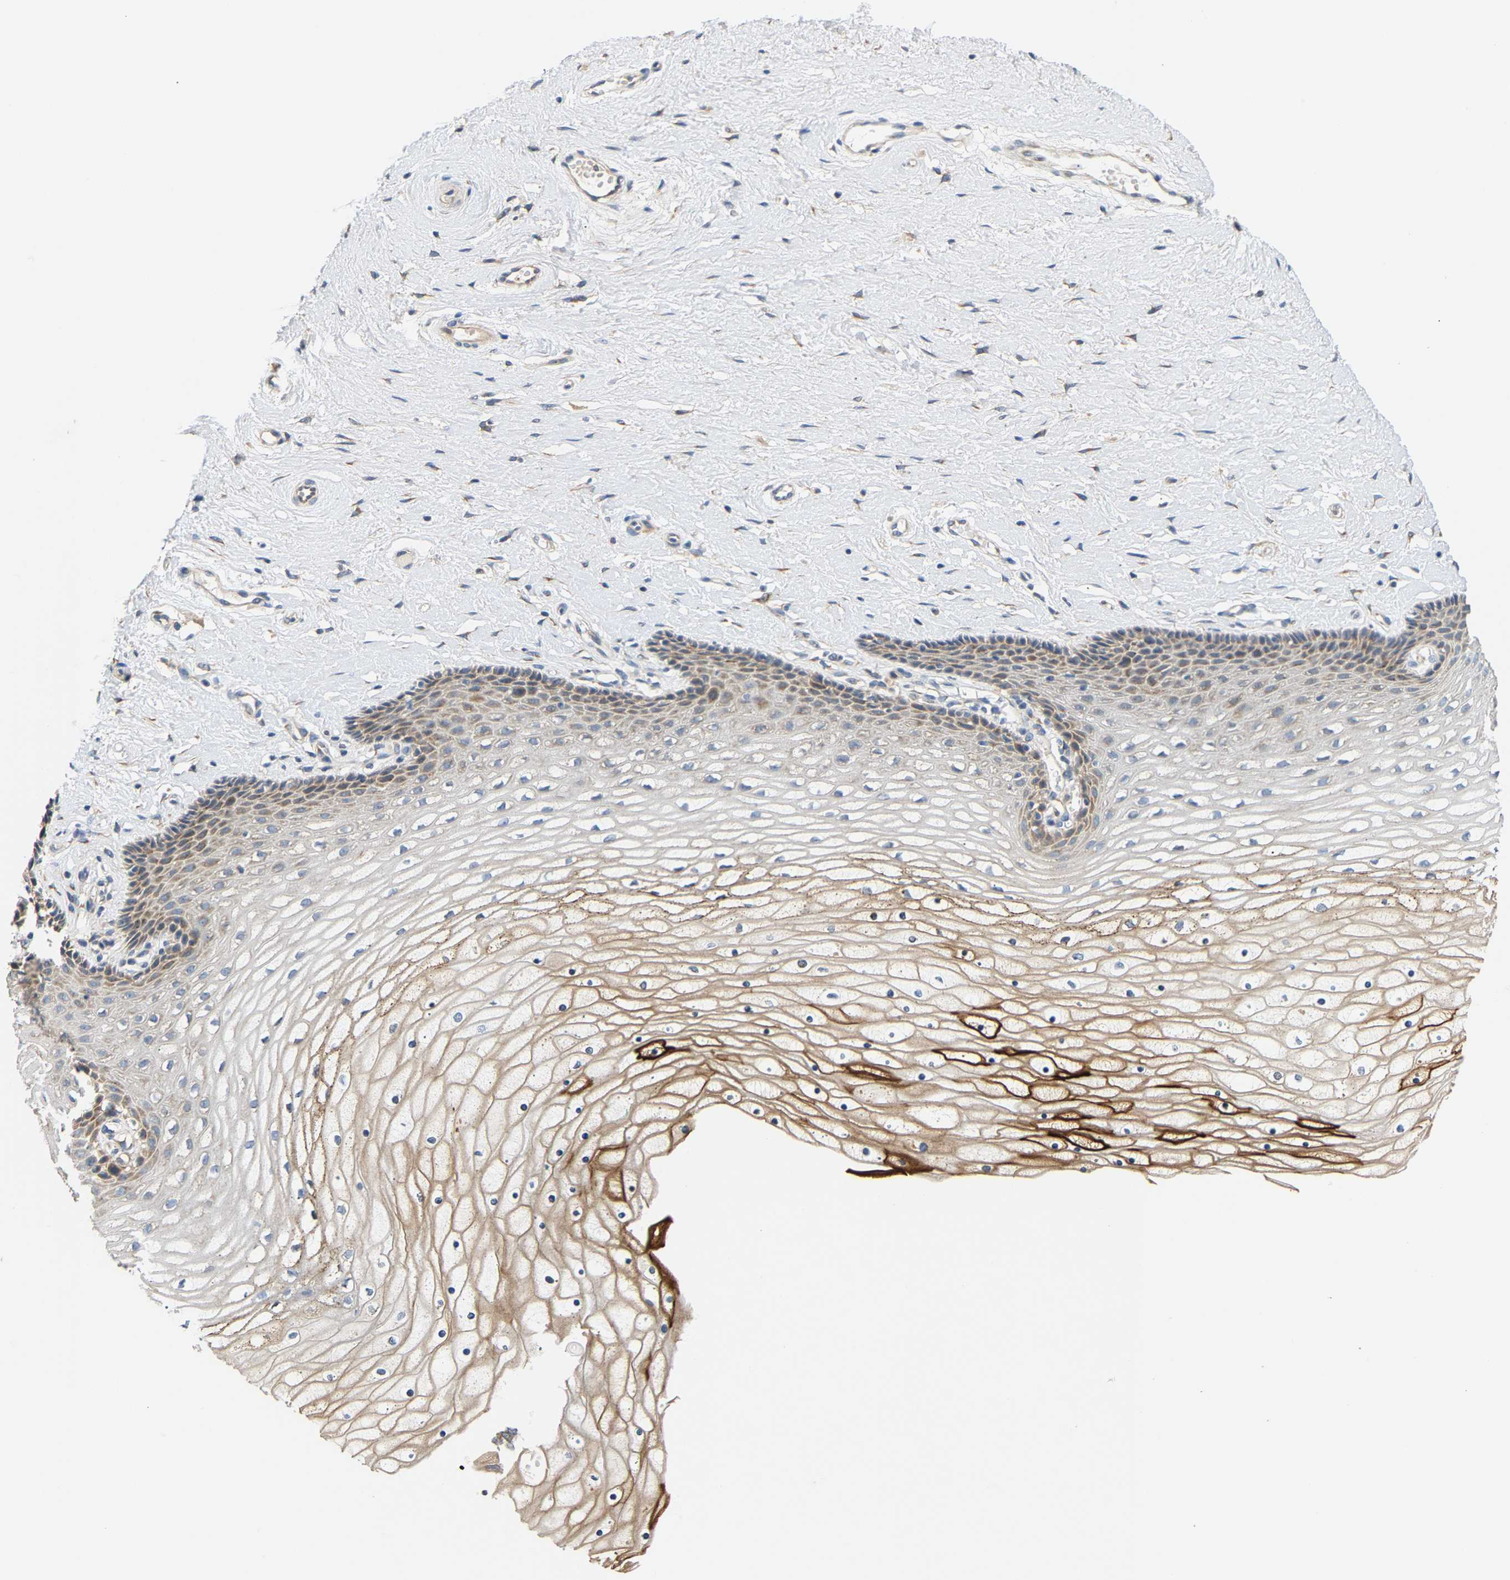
{"staining": {"intensity": "weak", "quantity": "<25%", "location": "cytoplasmic/membranous"}, "tissue": "cervix", "cell_type": "Glandular cells", "image_type": "normal", "snomed": [{"axis": "morphology", "description": "Normal tissue, NOS"}, {"axis": "topography", "description": "Cervix"}], "caption": "IHC image of benign cervix: human cervix stained with DAB (3,3'-diaminobenzidine) exhibits no significant protein staining in glandular cells.", "gene": "TMEM168", "patient": {"sex": "female", "age": 39}}